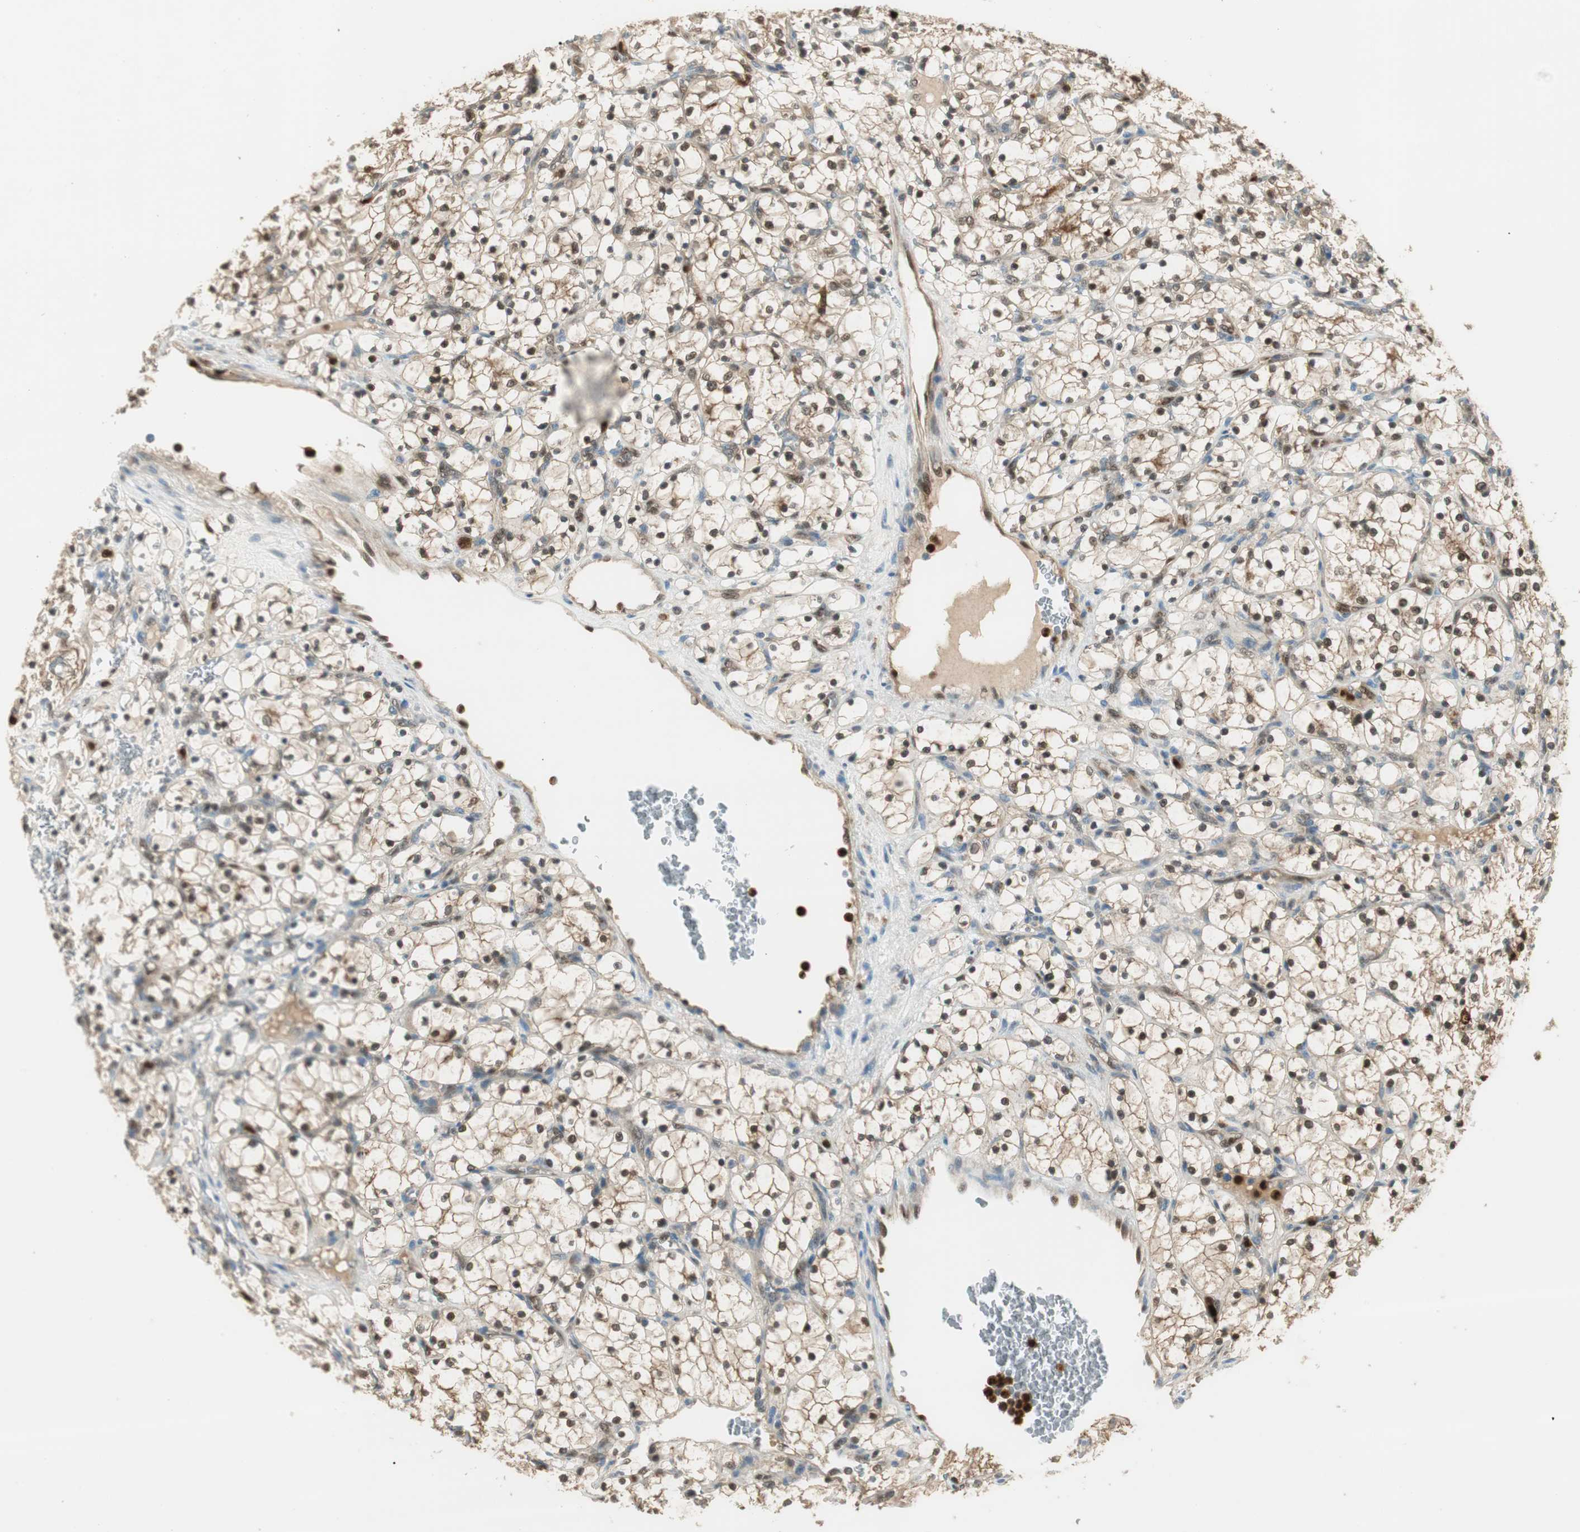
{"staining": {"intensity": "moderate", "quantity": ">75%", "location": "nuclear"}, "tissue": "renal cancer", "cell_type": "Tumor cells", "image_type": "cancer", "snomed": [{"axis": "morphology", "description": "Adenocarcinoma, NOS"}, {"axis": "topography", "description": "Kidney"}], "caption": "A brown stain shows moderate nuclear positivity of a protein in human adenocarcinoma (renal) tumor cells.", "gene": "LTA4H", "patient": {"sex": "female", "age": 69}}